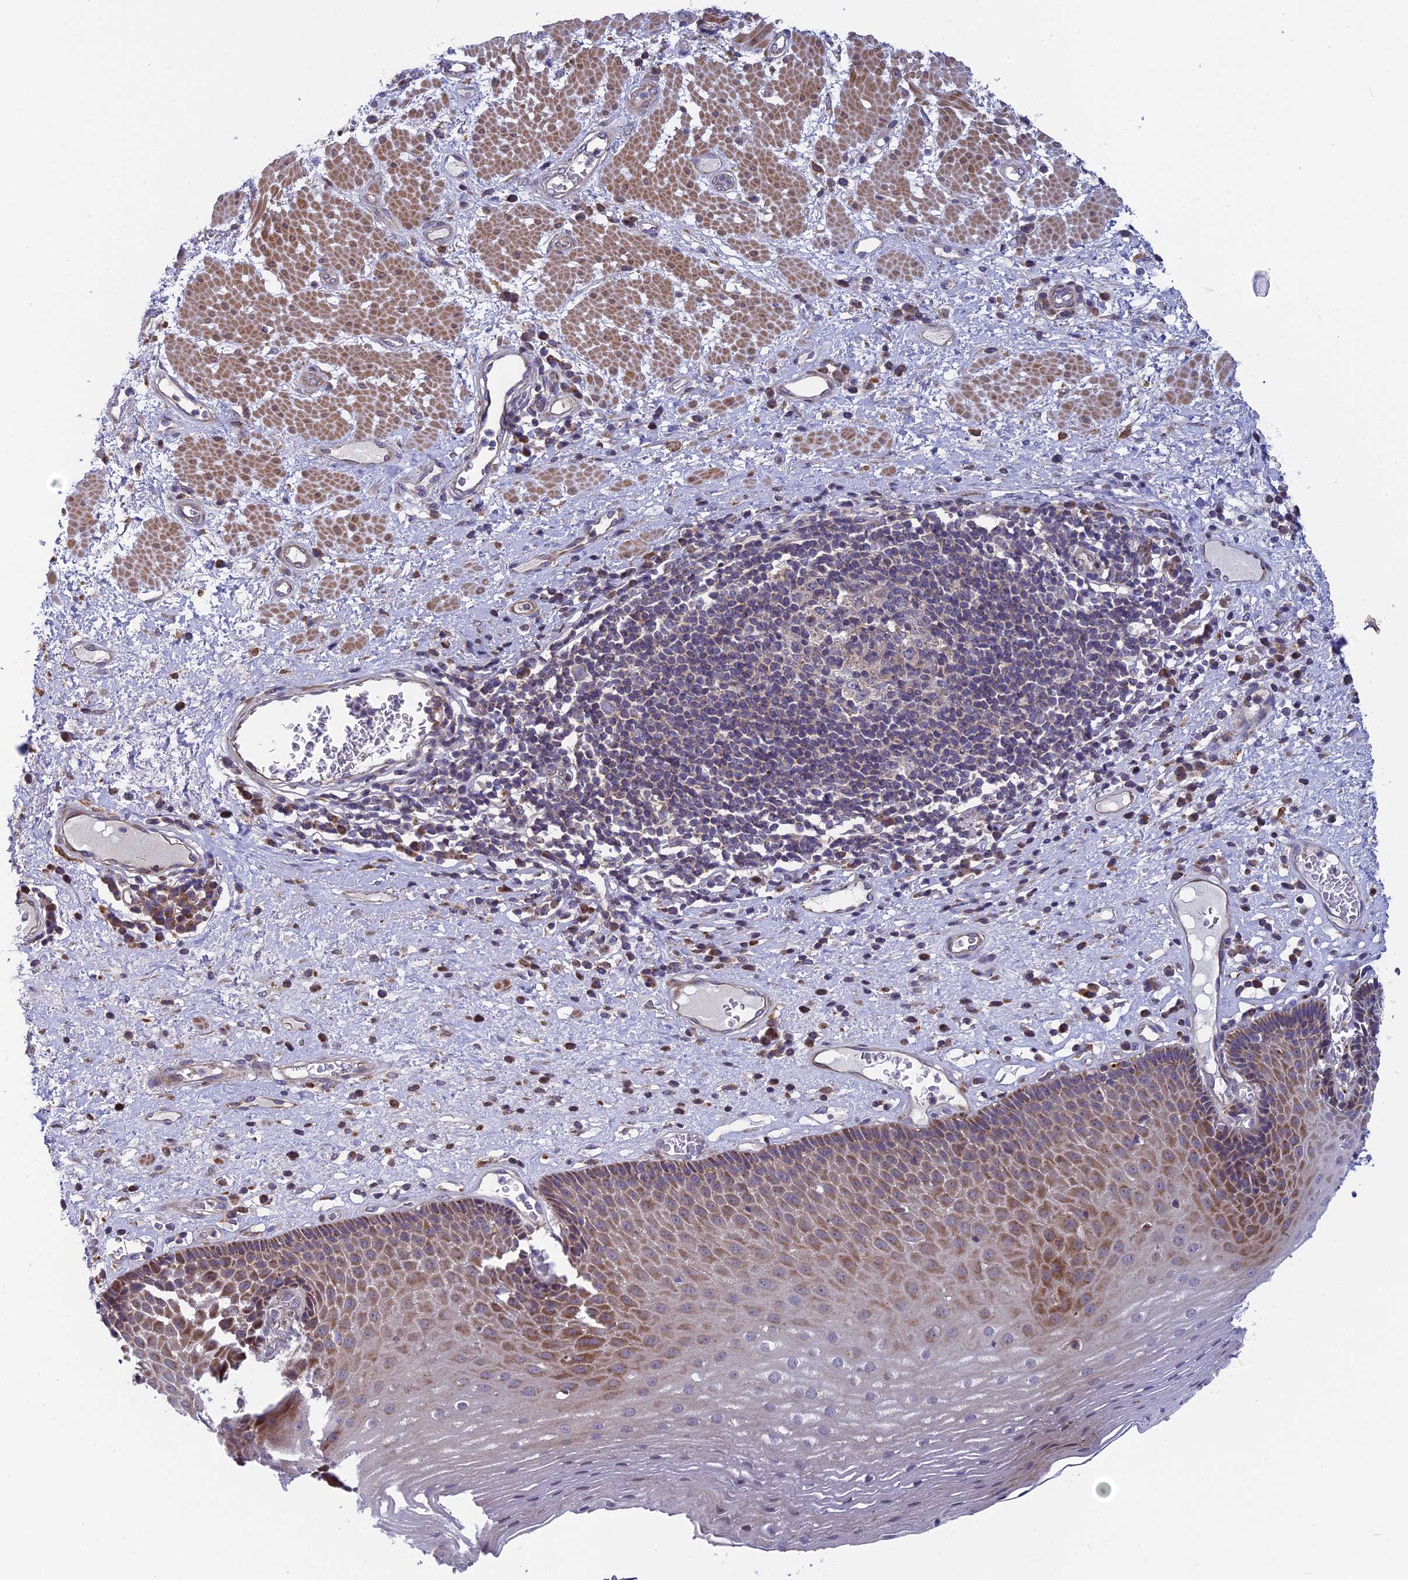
{"staining": {"intensity": "moderate", "quantity": "25%-75%", "location": "cytoplasmic/membranous"}, "tissue": "esophagus", "cell_type": "Squamous epithelial cells", "image_type": "normal", "snomed": [{"axis": "morphology", "description": "Normal tissue, NOS"}, {"axis": "morphology", "description": "Adenocarcinoma, NOS"}, {"axis": "topography", "description": "Esophagus"}], "caption": "This is an image of IHC staining of benign esophagus, which shows moderate staining in the cytoplasmic/membranous of squamous epithelial cells.", "gene": "BLTP2", "patient": {"sex": "male", "age": 62}}